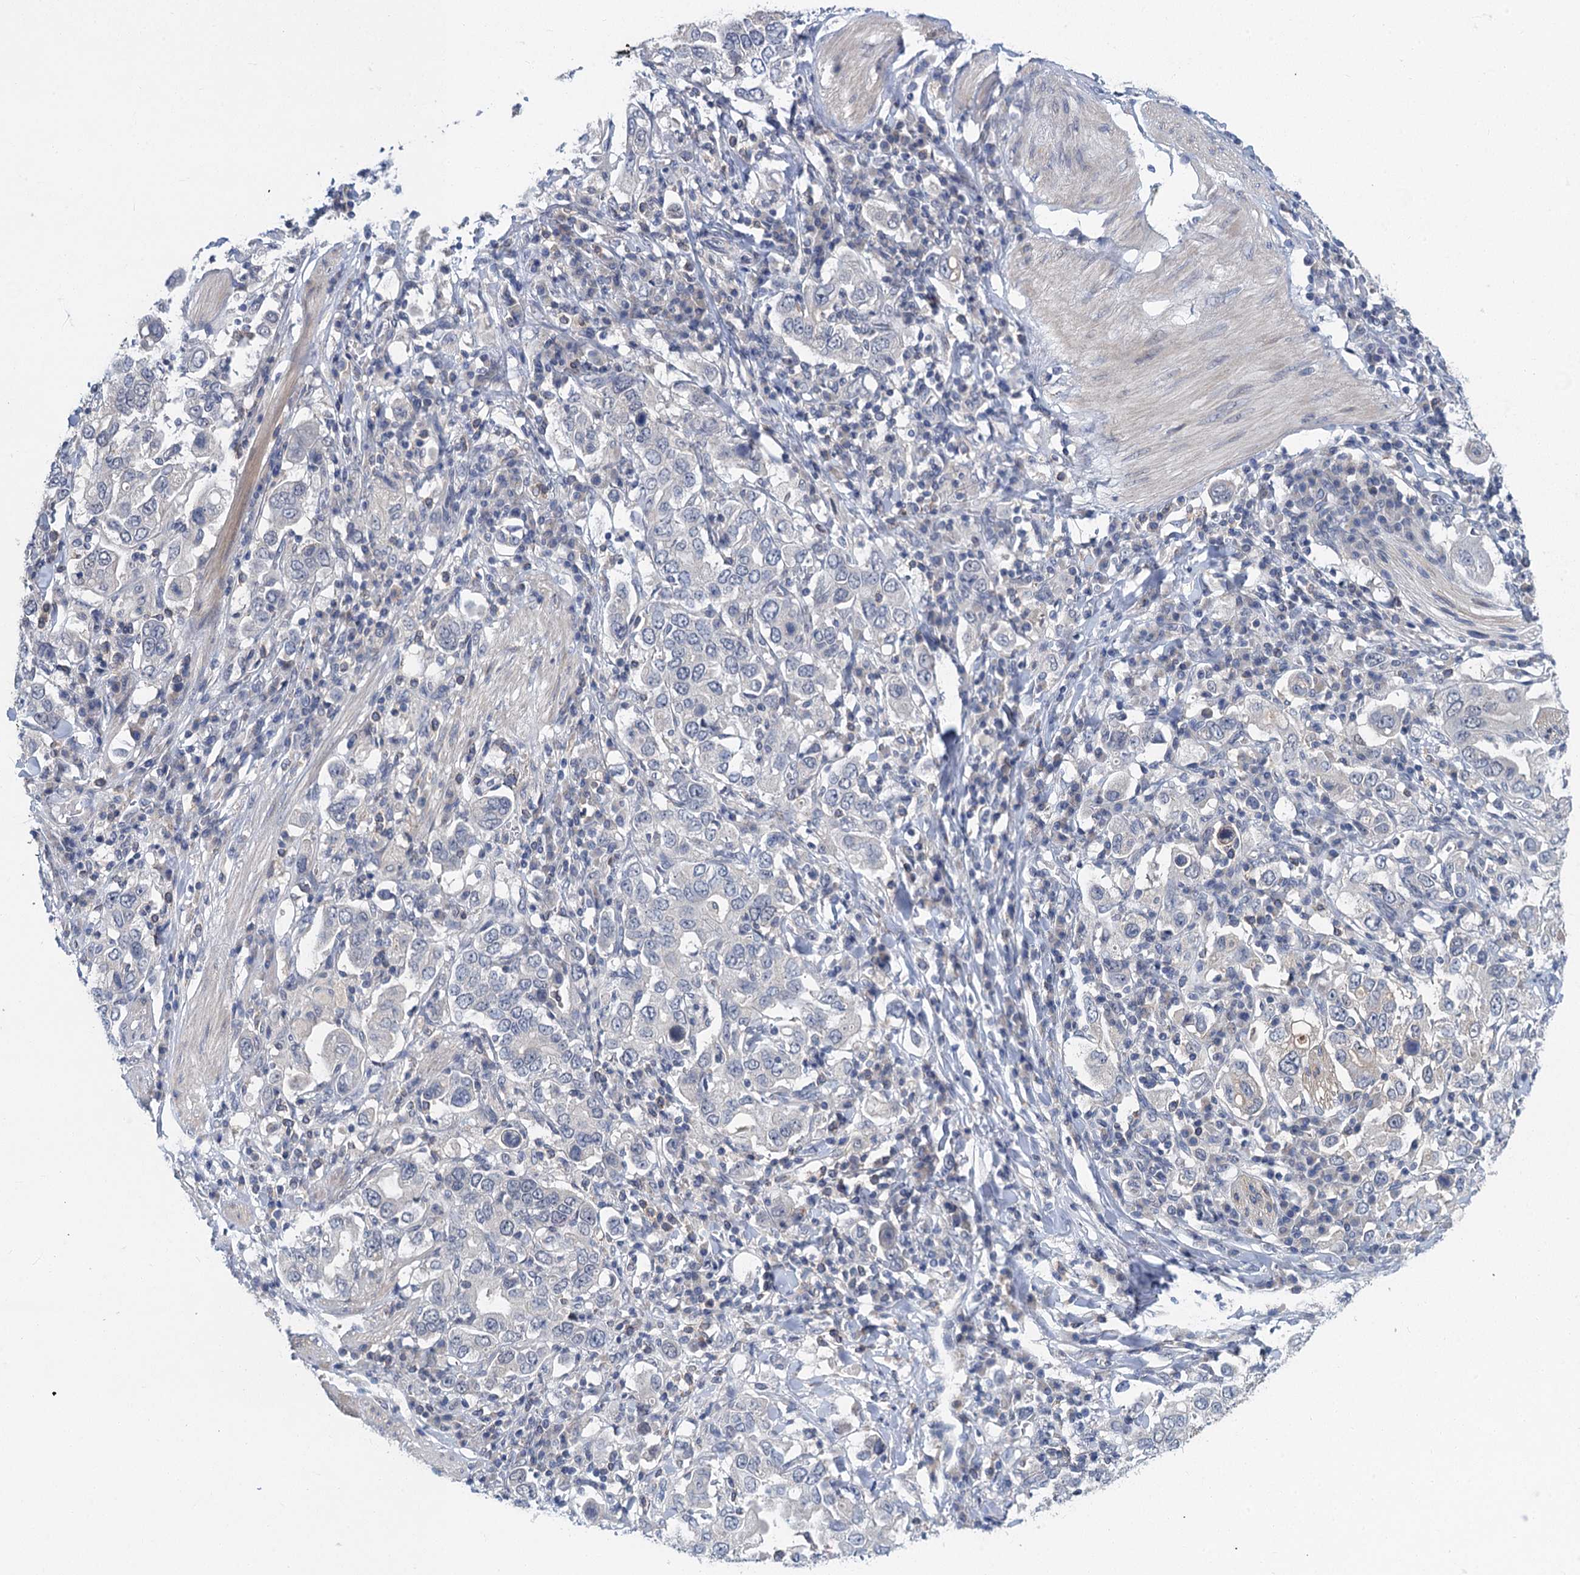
{"staining": {"intensity": "negative", "quantity": "none", "location": "none"}, "tissue": "stomach cancer", "cell_type": "Tumor cells", "image_type": "cancer", "snomed": [{"axis": "morphology", "description": "Adenocarcinoma, NOS"}, {"axis": "topography", "description": "Stomach, upper"}], "caption": "DAB (3,3'-diaminobenzidine) immunohistochemical staining of stomach cancer shows no significant expression in tumor cells. The staining was performed using DAB (3,3'-diaminobenzidine) to visualize the protein expression in brown, while the nuclei were stained in blue with hematoxylin (Magnification: 20x).", "gene": "MRFAP1", "patient": {"sex": "male", "age": 62}}